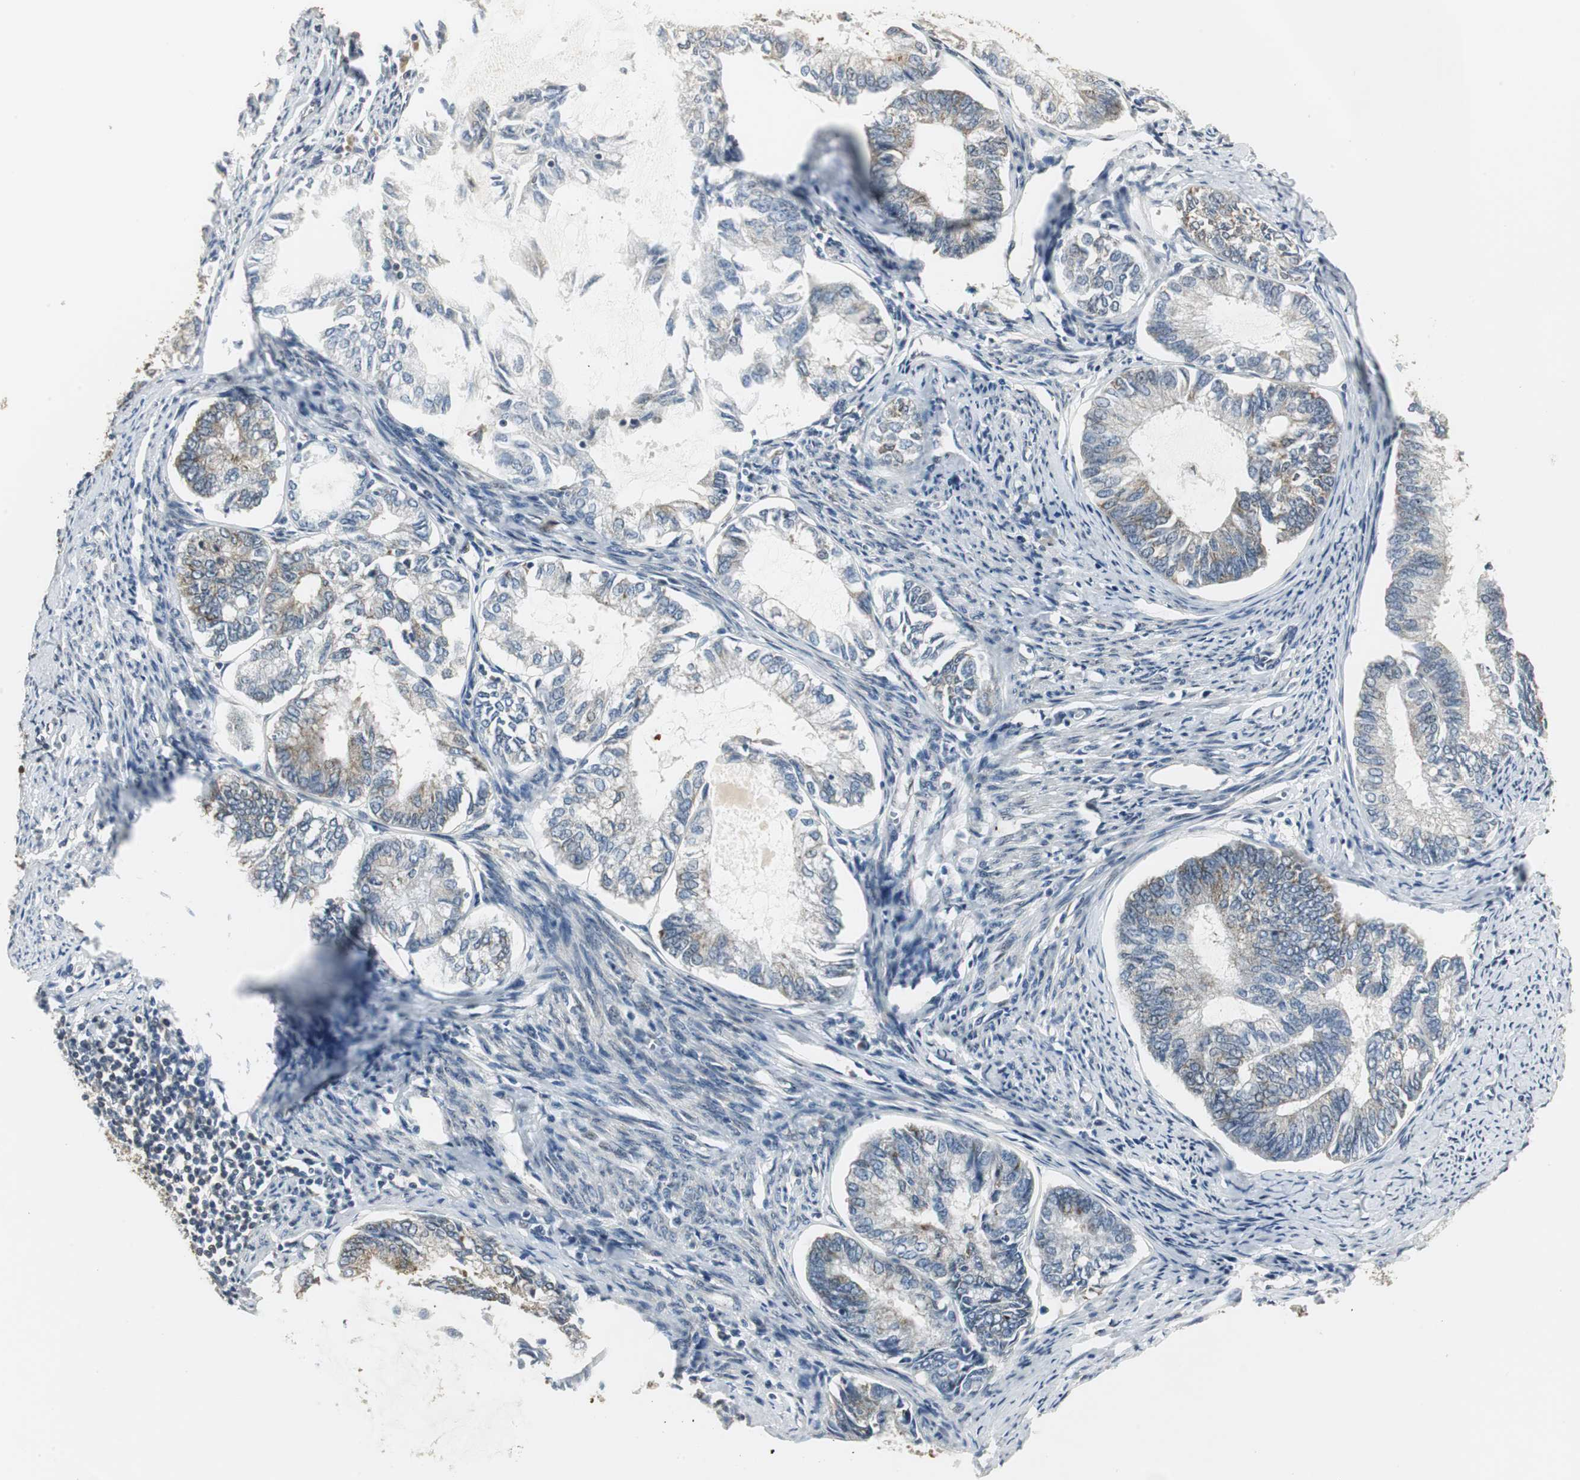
{"staining": {"intensity": "weak", "quantity": "25%-75%", "location": "cytoplasmic/membranous"}, "tissue": "endometrial cancer", "cell_type": "Tumor cells", "image_type": "cancer", "snomed": [{"axis": "morphology", "description": "Adenocarcinoma, NOS"}, {"axis": "topography", "description": "Endometrium"}], "caption": "Protein staining of endometrial adenocarcinoma tissue exhibits weak cytoplasmic/membranous positivity in about 25%-75% of tumor cells.", "gene": "CCT5", "patient": {"sex": "female", "age": 86}}